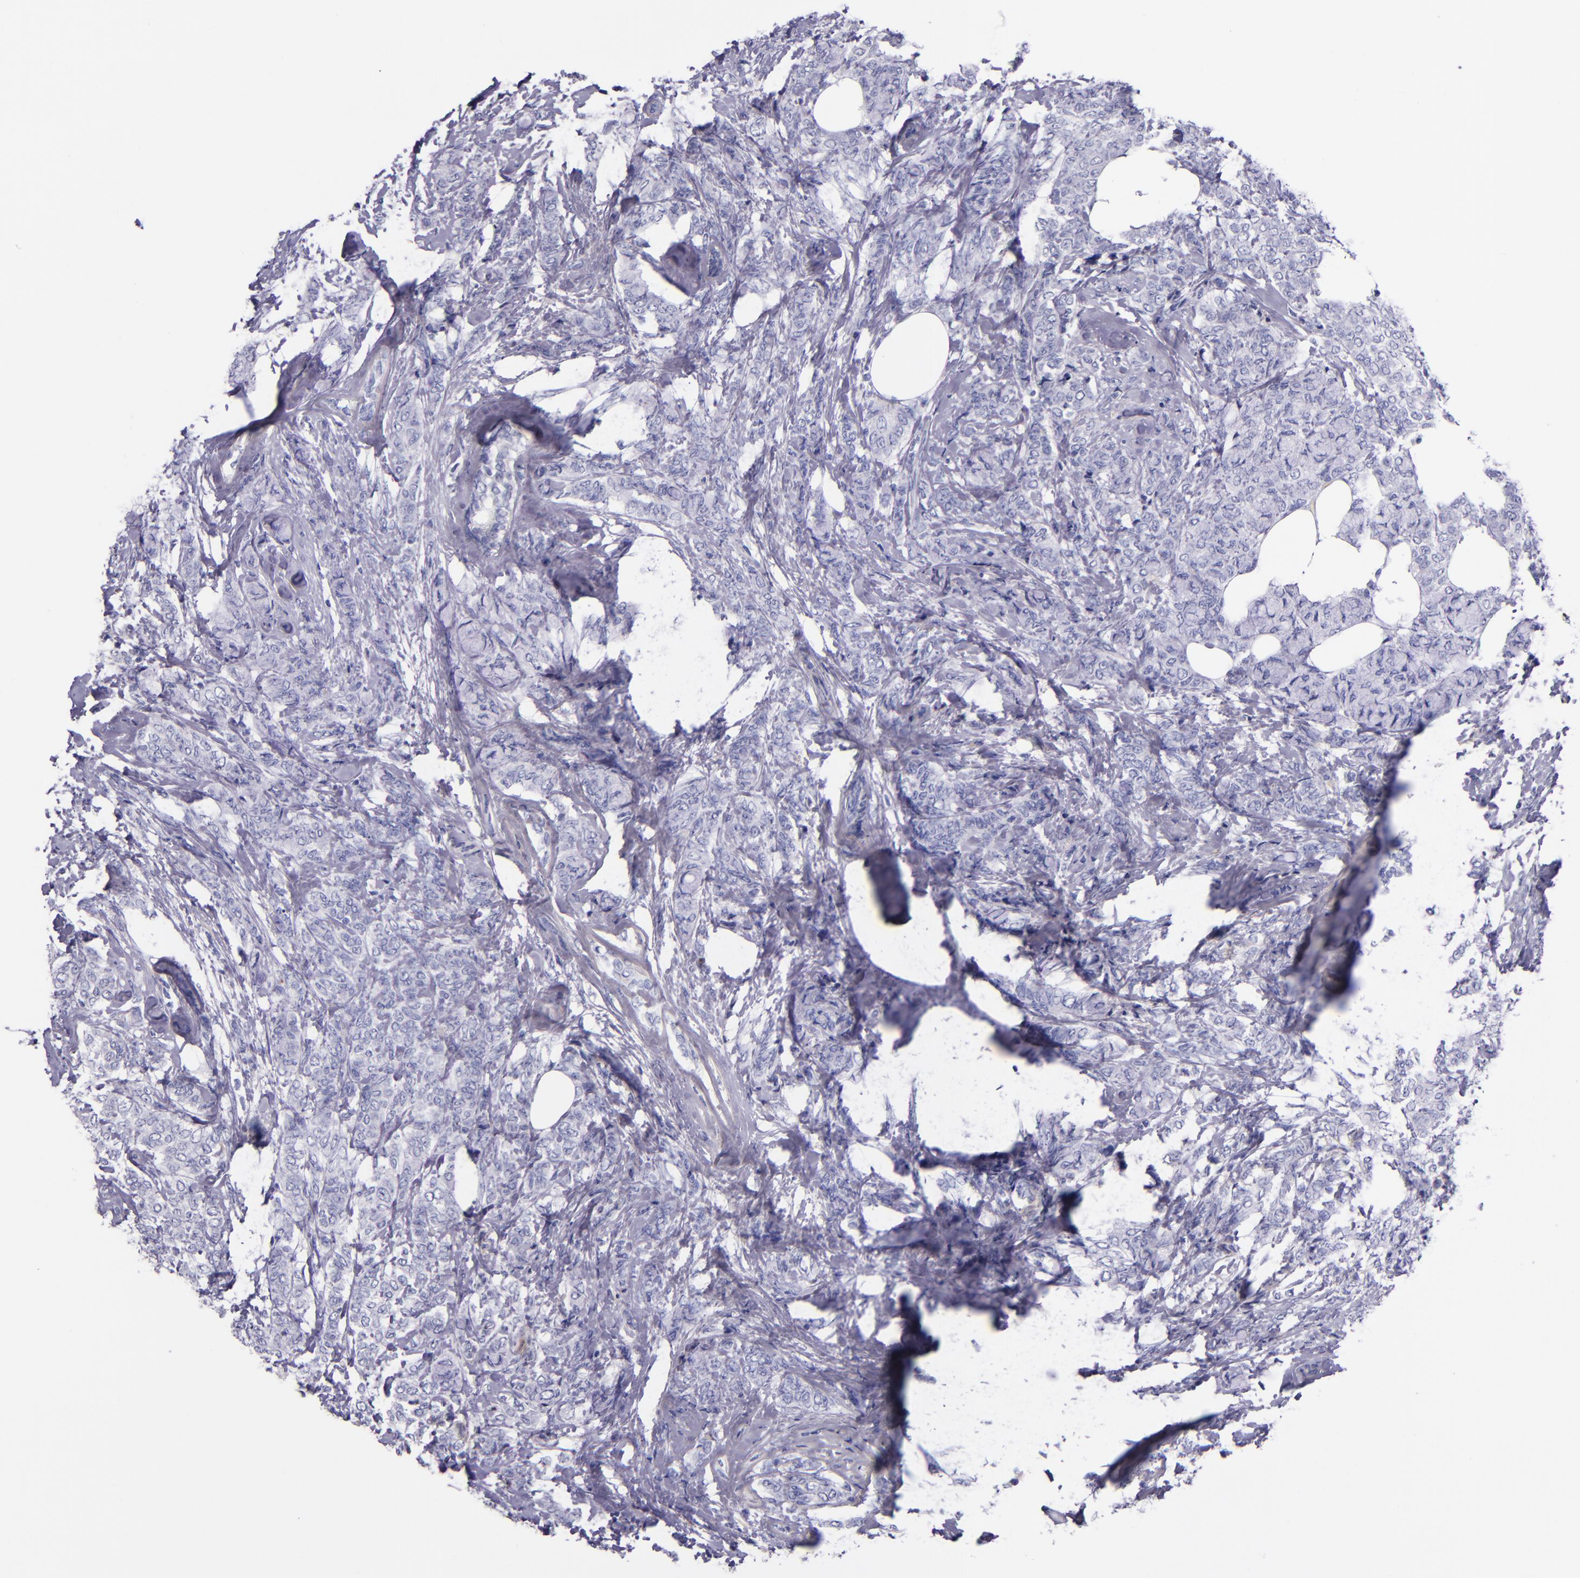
{"staining": {"intensity": "negative", "quantity": "none", "location": "none"}, "tissue": "breast cancer", "cell_type": "Tumor cells", "image_type": "cancer", "snomed": [{"axis": "morphology", "description": "Lobular carcinoma"}, {"axis": "topography", "description": "Breast"}], "caption": "Immunohistochemistry (IHC) micrograph of breast cancer (lobular carcinoma) stained for a protein (brown), which displays no expression in tumor cells.", "gene": "KNG1", "patient": {"sex": "female", "age": 60}}